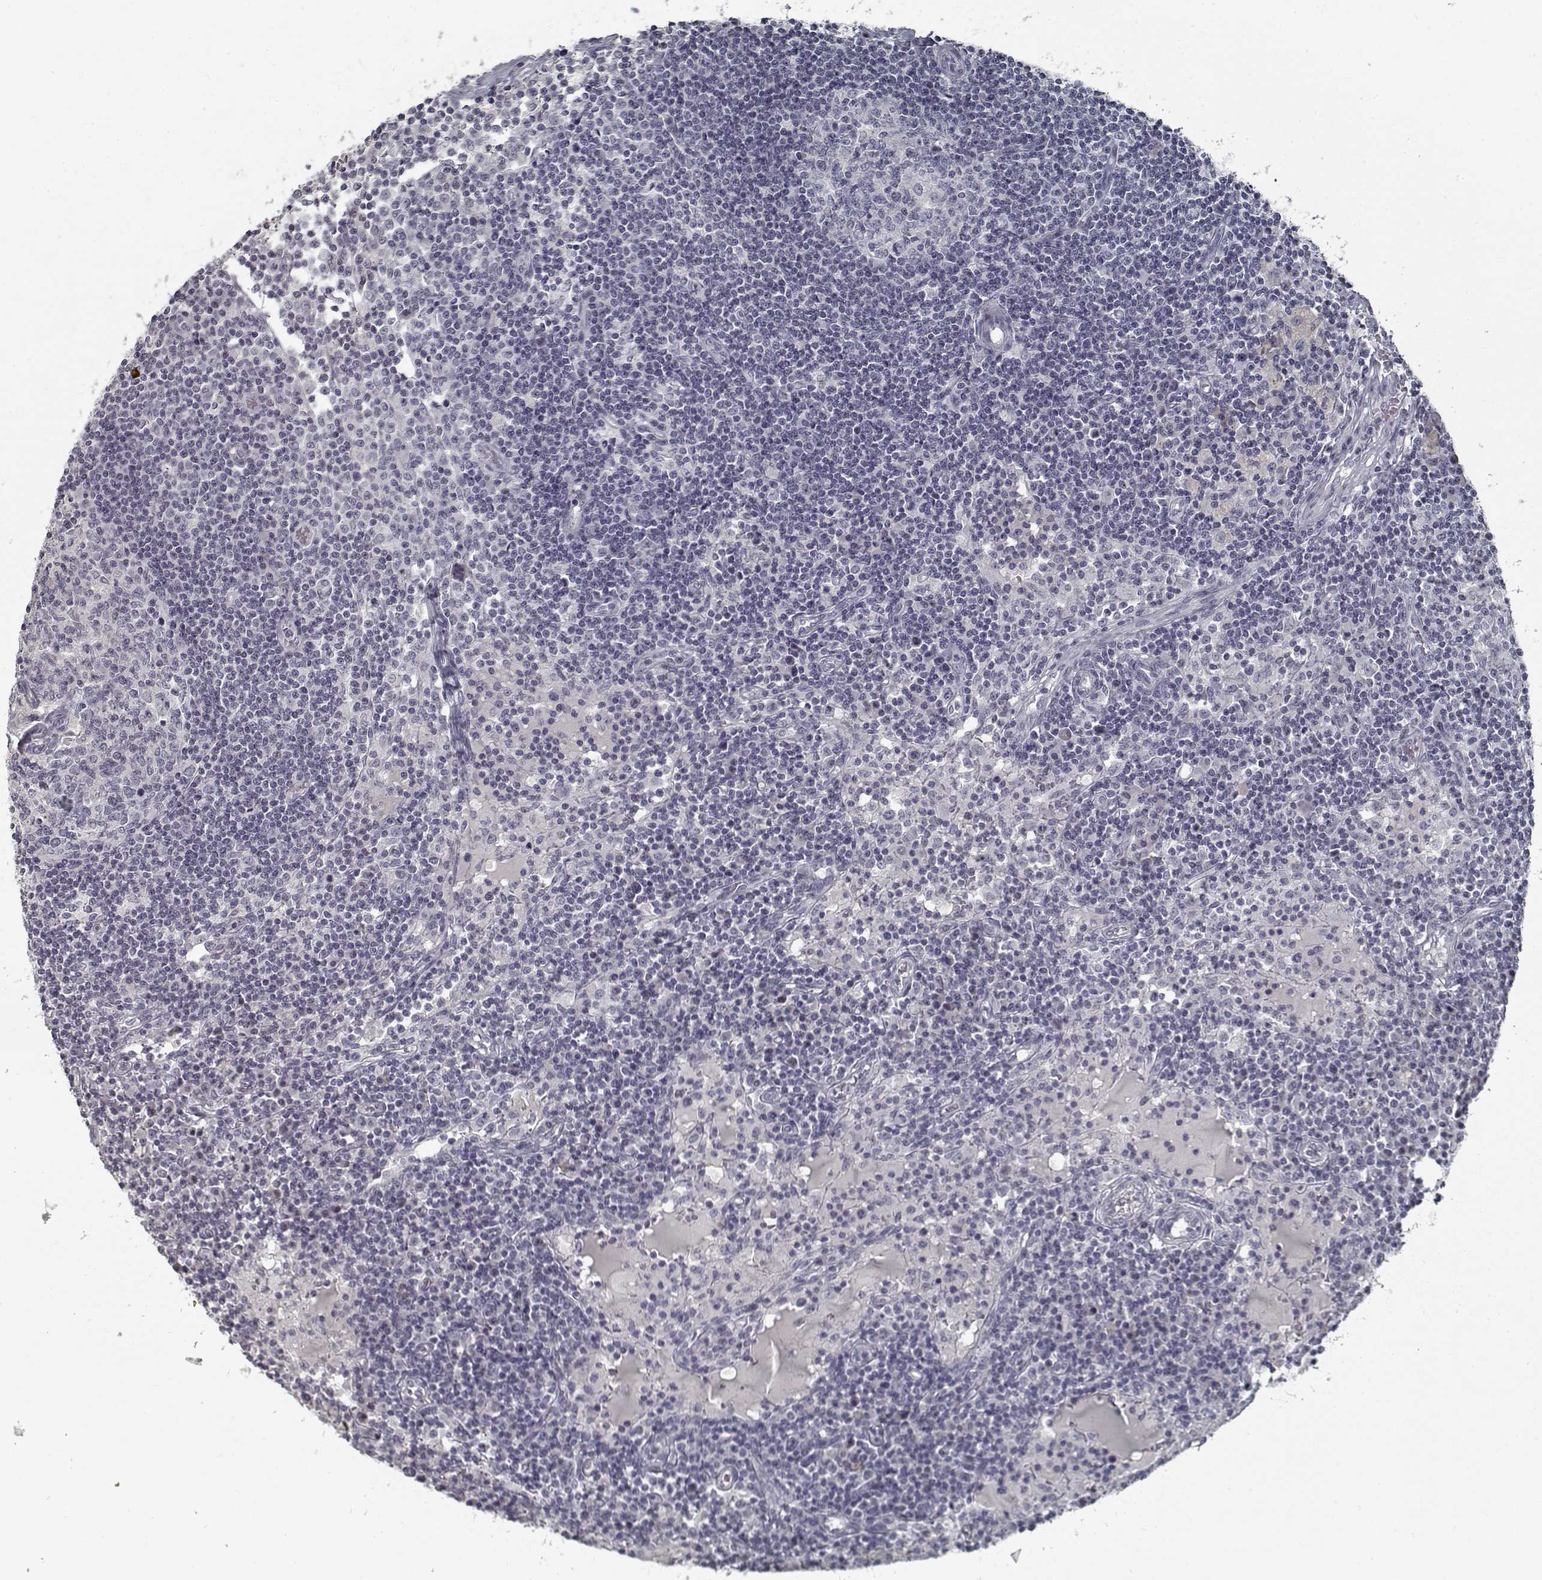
{"staining": {"intensity": "negative", "quantity": "none", "location": "none"}, "tissue": "lymph node", "cell_type": "Germinal center cells", "image_type": "normal", "snomed": [{"axis": "morphology", "description": "Normal tissue, NOS"}, {"axis": "topography", "description": "Lymph node"}], "caption": "An IHC micrograph of benign lymph node is shown. There is no staining in germinal center cells of lymph node. (DAB (3,3'-diaminobenzidine) IHC, high magnification).", "gene": "GAD2", "patient": {"sex": "female", "age": 72}}